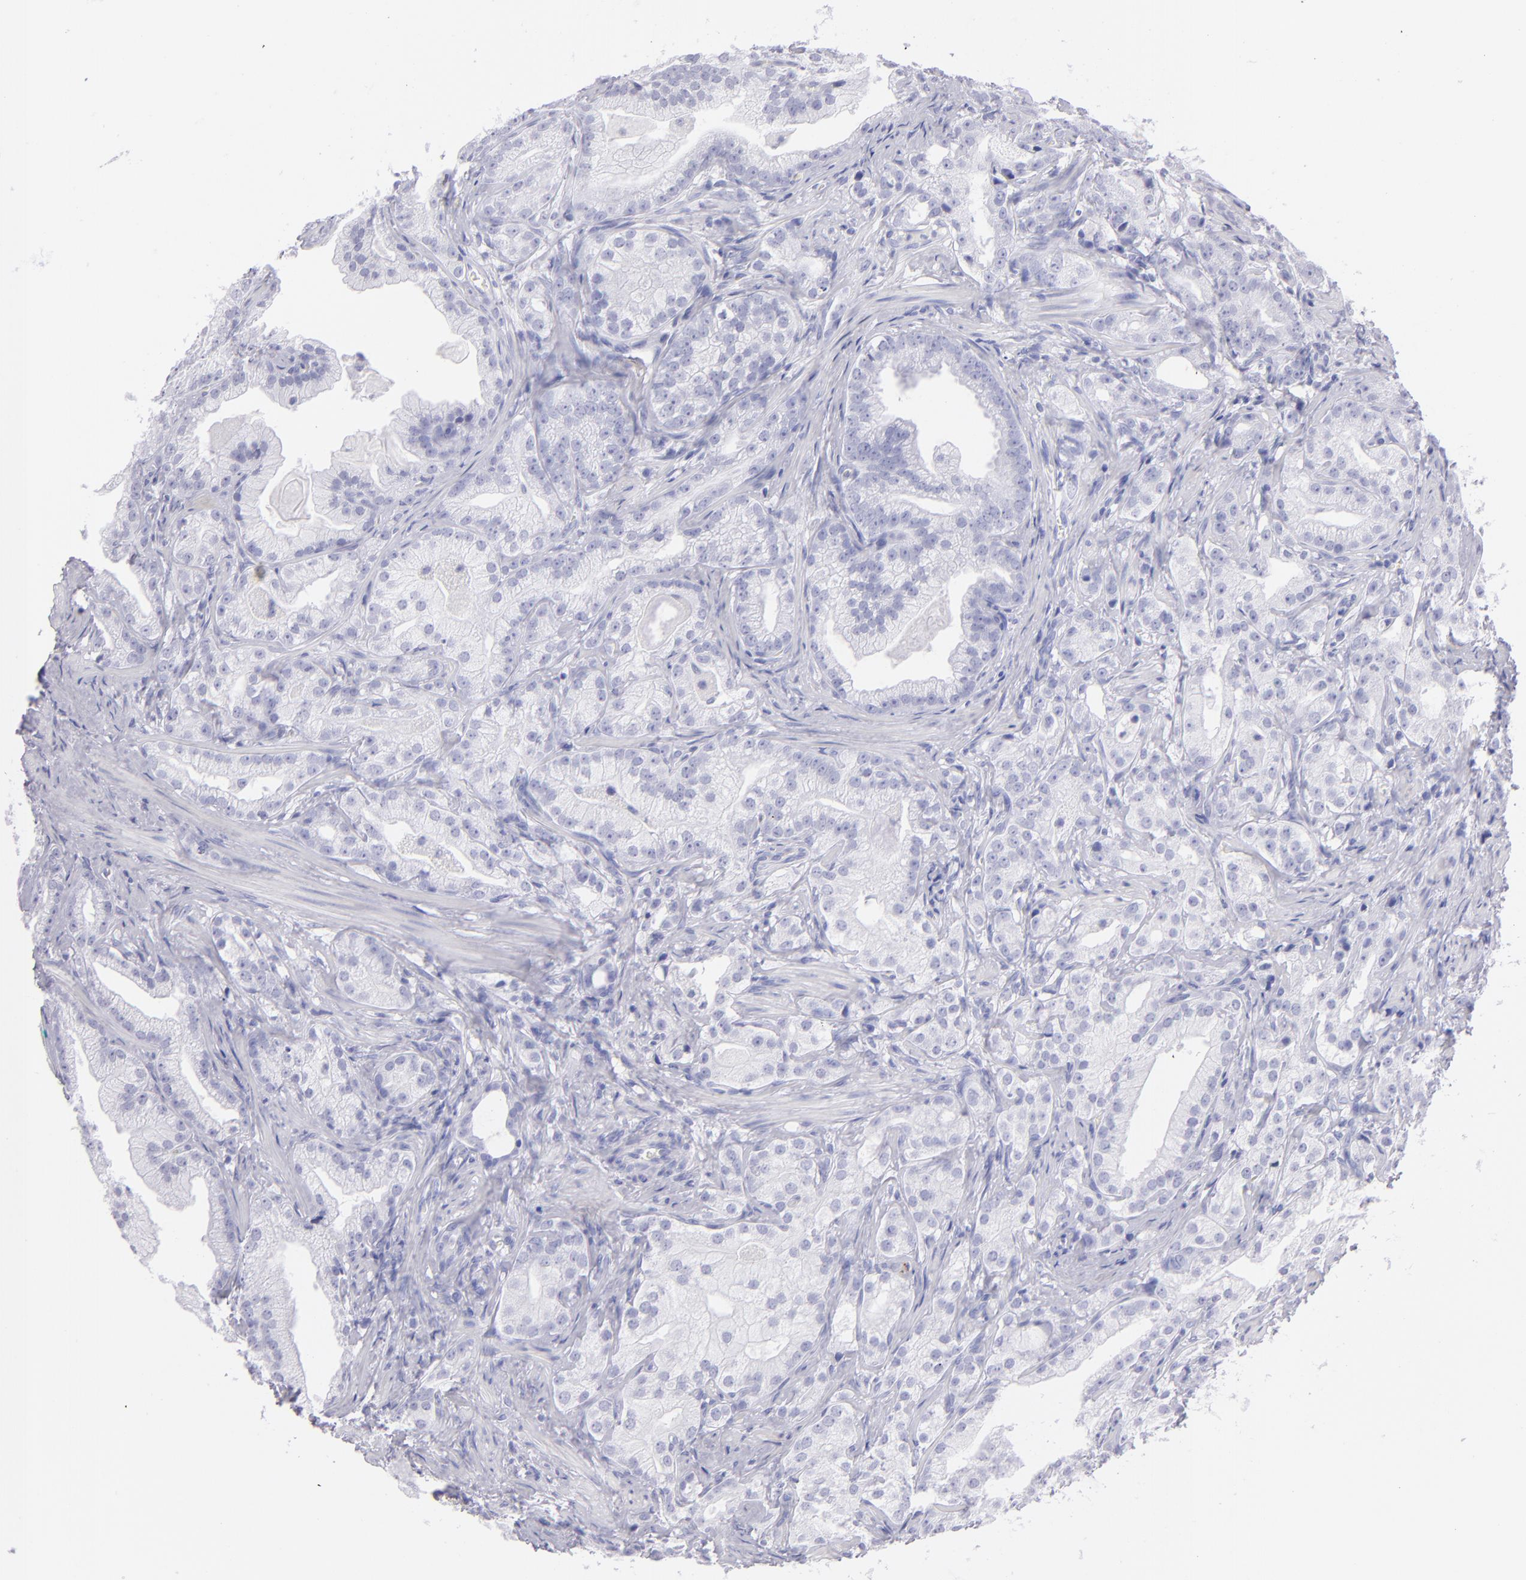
{"staining": {"intensity": "negative", "quantity": "none", "location": "none"}, "tissue": "prostate cancer", "cell_type": "Tumor cells", "image_type": "cancer", "snomed": [{"axis": "morphology", "description": "Adenocarcinoma, Low grade"}, {"axis": "topography", "description": "Prostate"}], "caption": "DAB (3,3'-diaminobenzidine) immunohistochemical staining of human prostate adenocarcinoma (low-grade) reveals no significant expression in tumor cells. (DAB (3,3'-diaminobenzidine) immunohistochemistry (IHC) with hematoxylin counter stain).", "gene": "PRPH", "patient": {"sex": "male", "age": 59}}